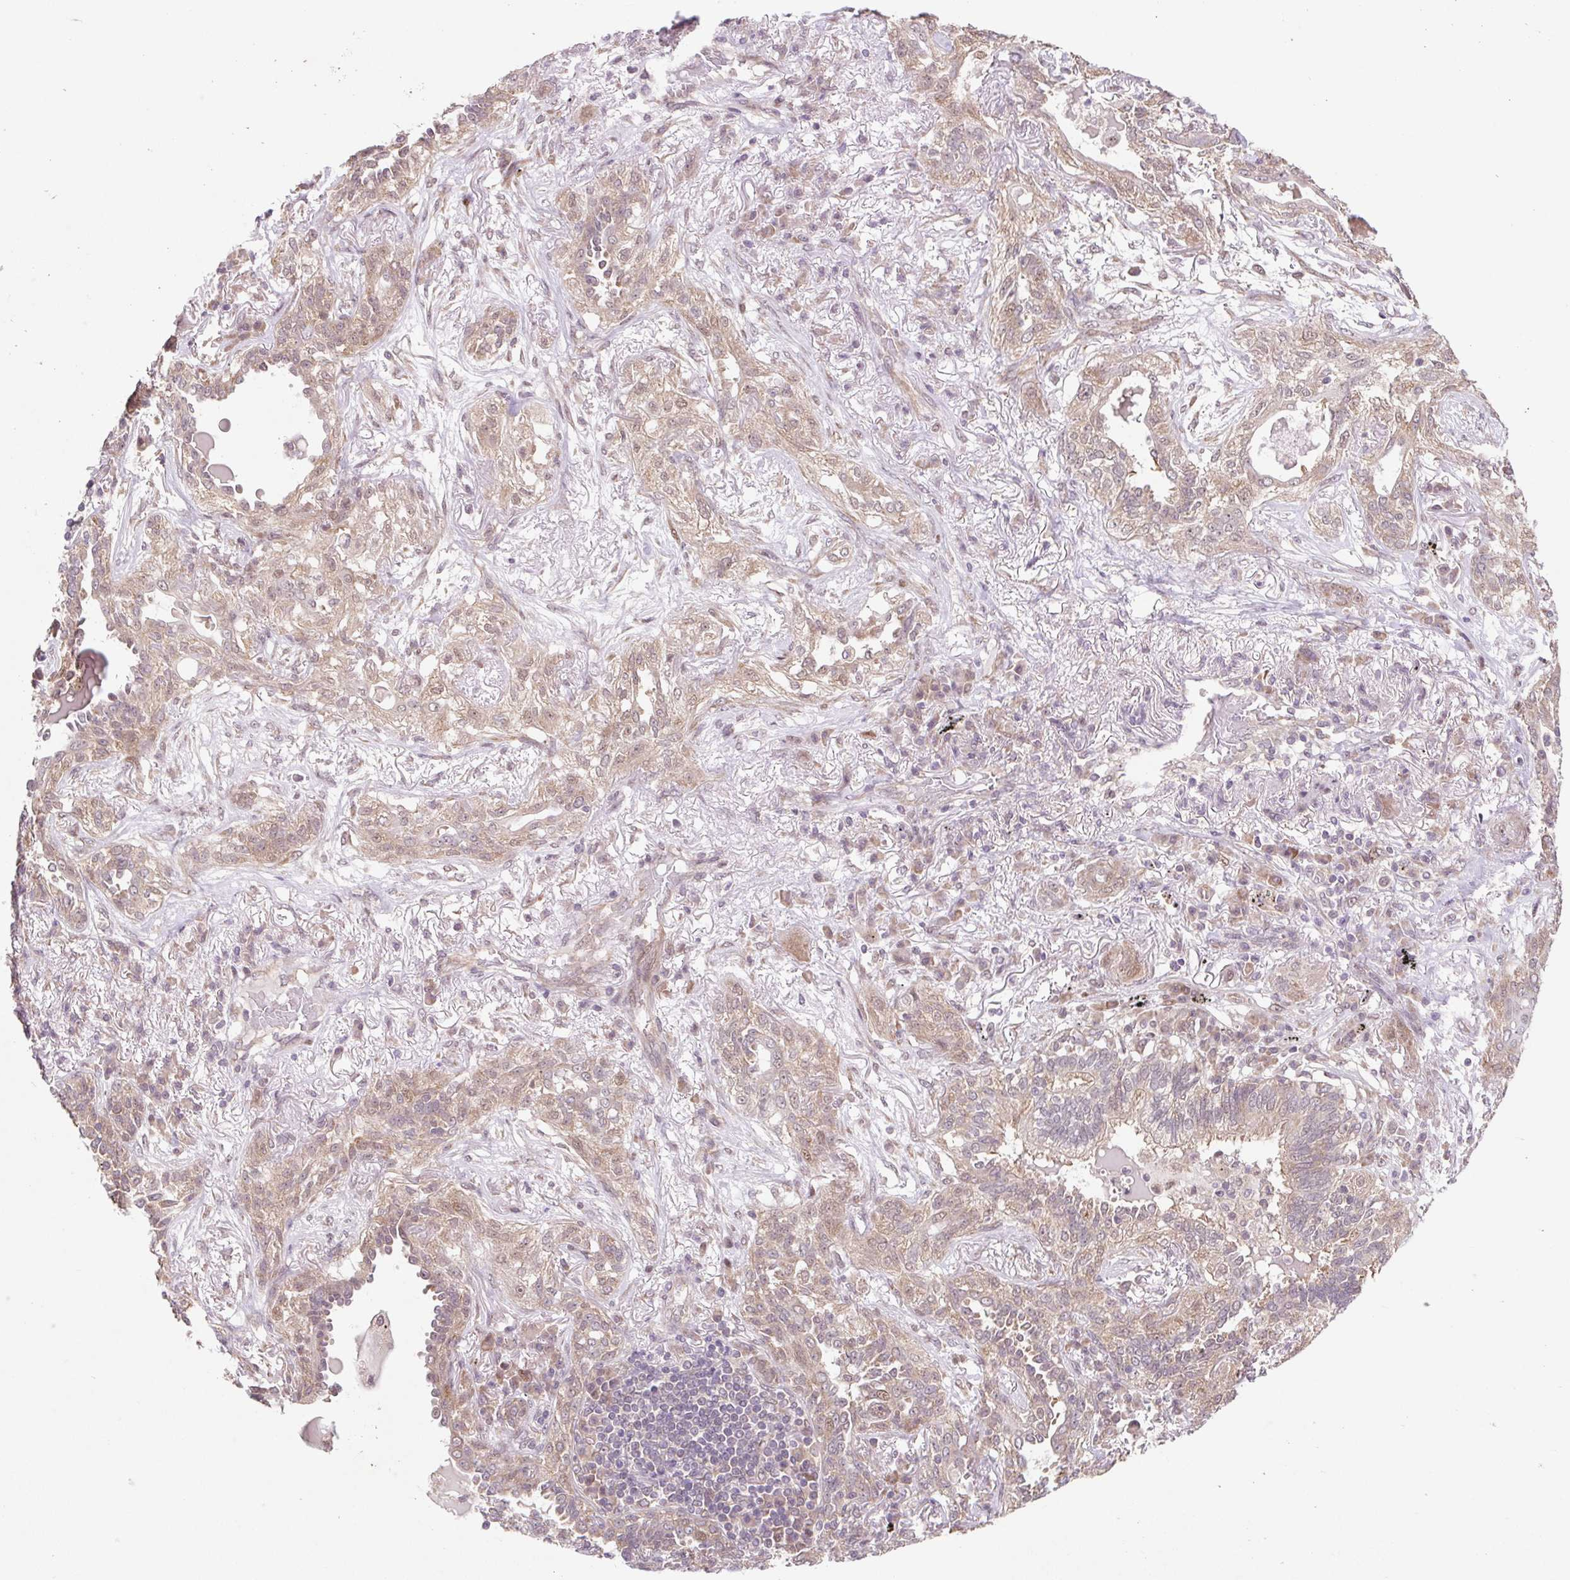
{"staining": {"intensity": "moderate", "quantity": ">75%", "location": "cytoplasmic/membranous,nuclear"}, "tissue": "lung cancer", "cell_type": "Tumor cells", "image_type": "cancer", "snomed": [{"axis": "morphology", "description": "Squamous cell carcinoma, NOS"}, {"axis": "topography", "description": "Lung"}], "caption": "Immunohistochemical staining of human lung squamous cell carcinoma shows medium levels of moderate cytoplasmic/membranous and nuclear positivity in approximately >75% of tumor cells.", "gene": "HFE", "patient": {"sex": "female", "age": 70}}